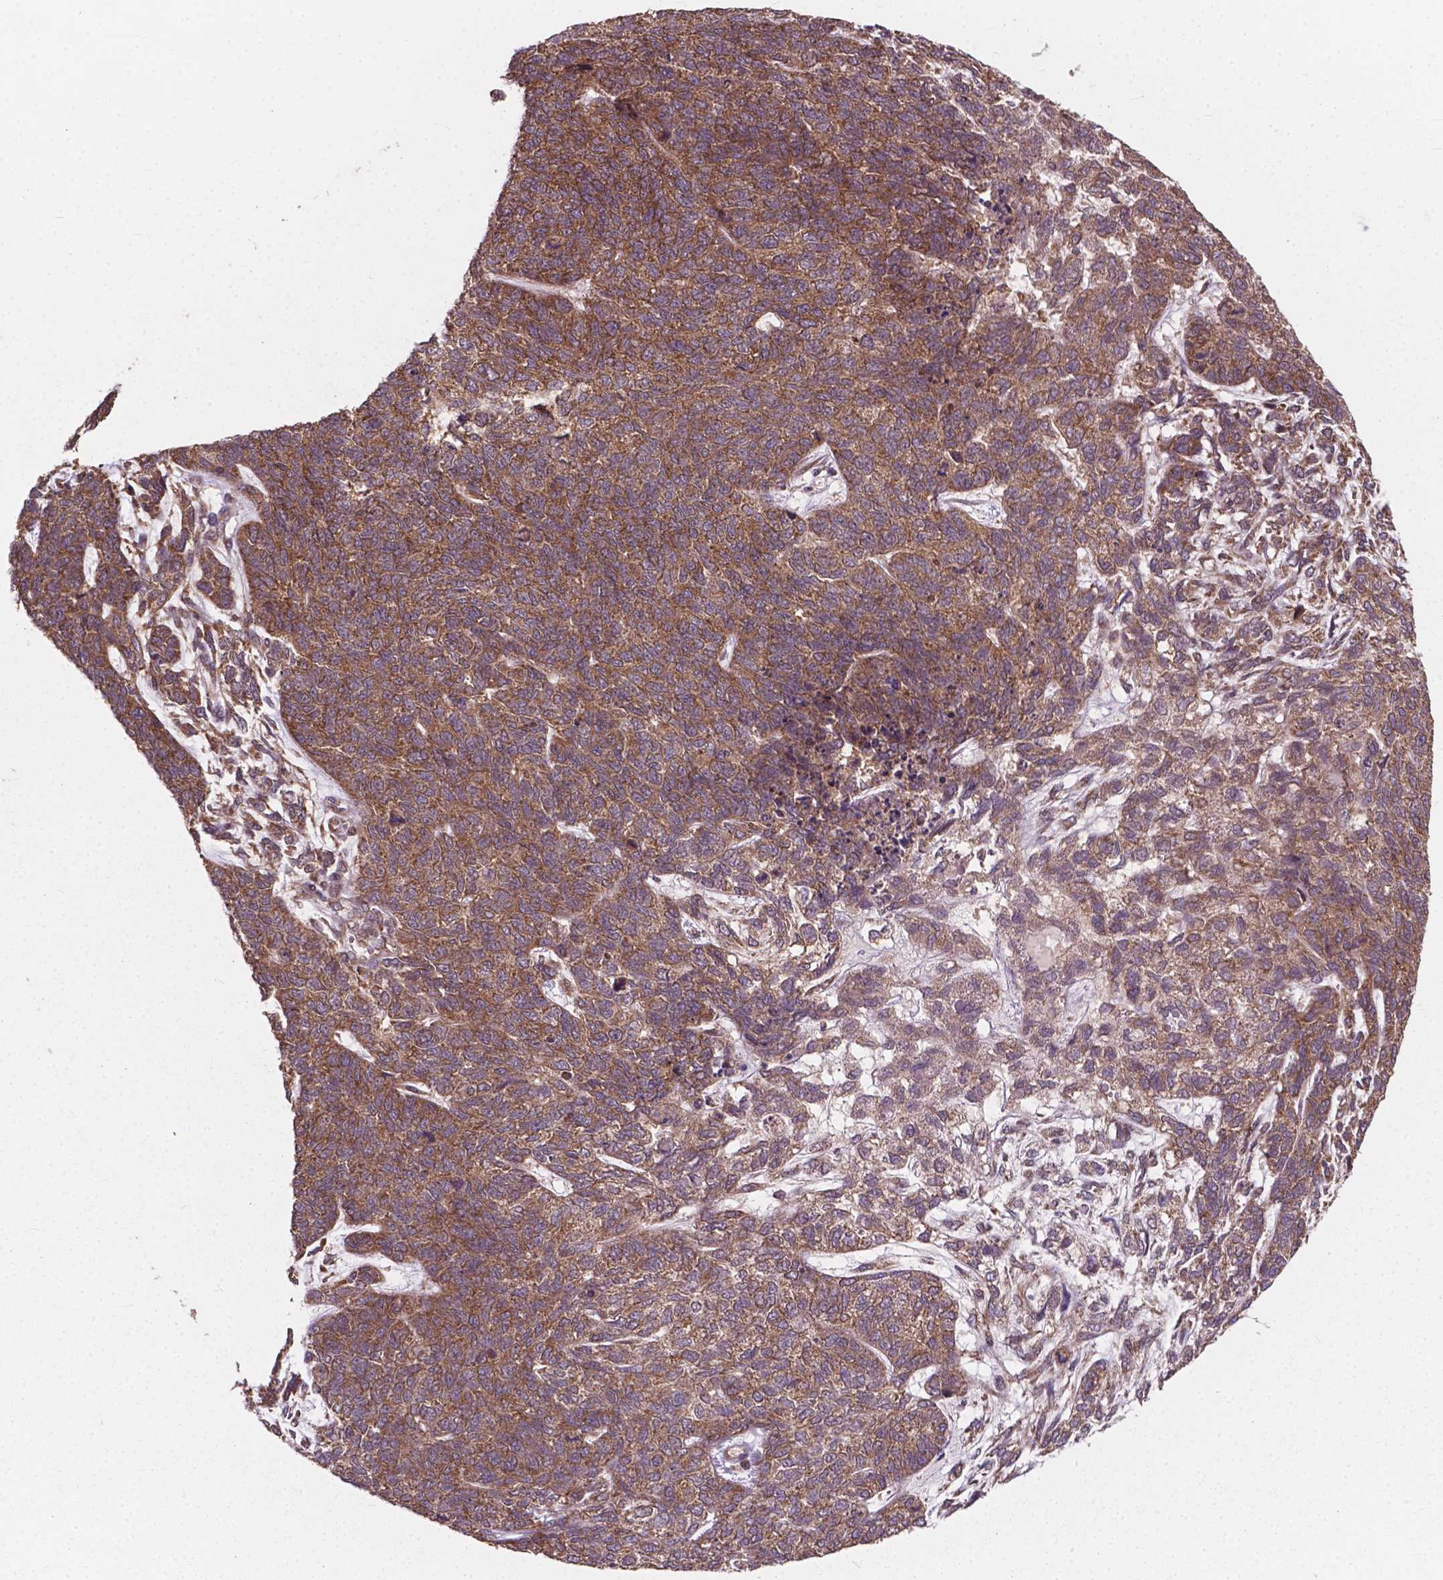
{"staining": {"intensity": "moderate", "quantity": ">75%", "location": "cytoplasmic/membranous"}, "tissue": "cervical cancer", "cell_type": "Tumor cells", "image_type": "cancer", "snomed": [{"axis": "morphology", "description": "Squamous cell carcinoma, NOS"}, {"axis": "topography", "description": "Cervix"}], "caption": "High-magnification brightfield microscopy of cervical cancer stained with DAB (brown) and counterstained with hematoxylin (blue). tumor cells exhibit moderate cytoplasmic/membranous staining is appreciated in about>75% of cells.", "gene": "MRPL33", "patient": {"sex": "female", "age": 63}}